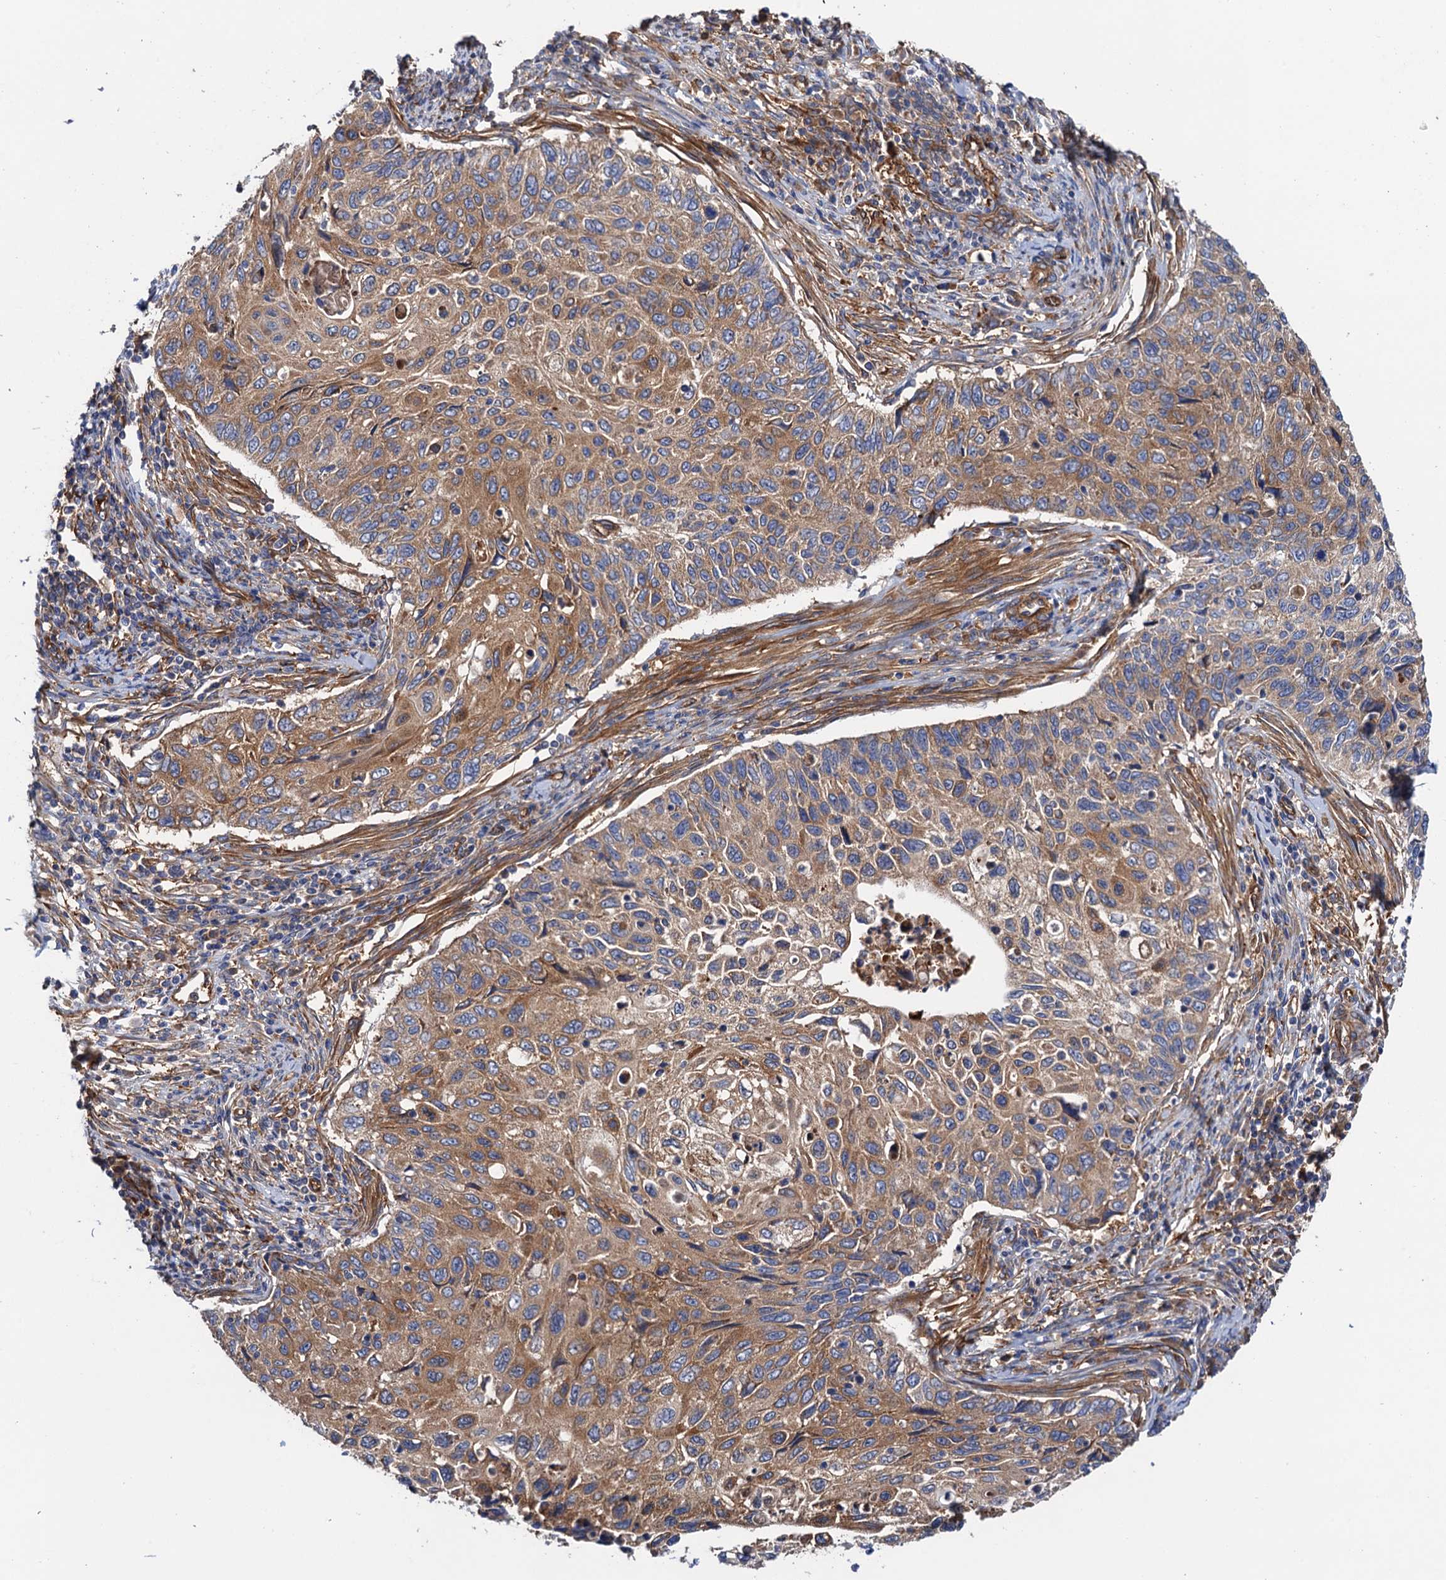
{"staining": {"intensity": "moderate", "quantity": ">75%", "location": "cytoplasmic/membranous"}, "tissue": "cervical cancer", "cell_type": "Tumor cells", "image_type": "cancer", "snomed": [{"axis": "morphology", "description": "Squamous cell carcinoma, NOS"}, {"axis": "topography", "description": "Cervix"}], "caption": "Human cervical squamous cell carcinoma stained with a brown dye reveals moderate cytoplasmic/membranous positive positivity in approximately >75% of tumor cells.", "gene": "MRPL48", "patient": {"sex": "female", "age": 70}}